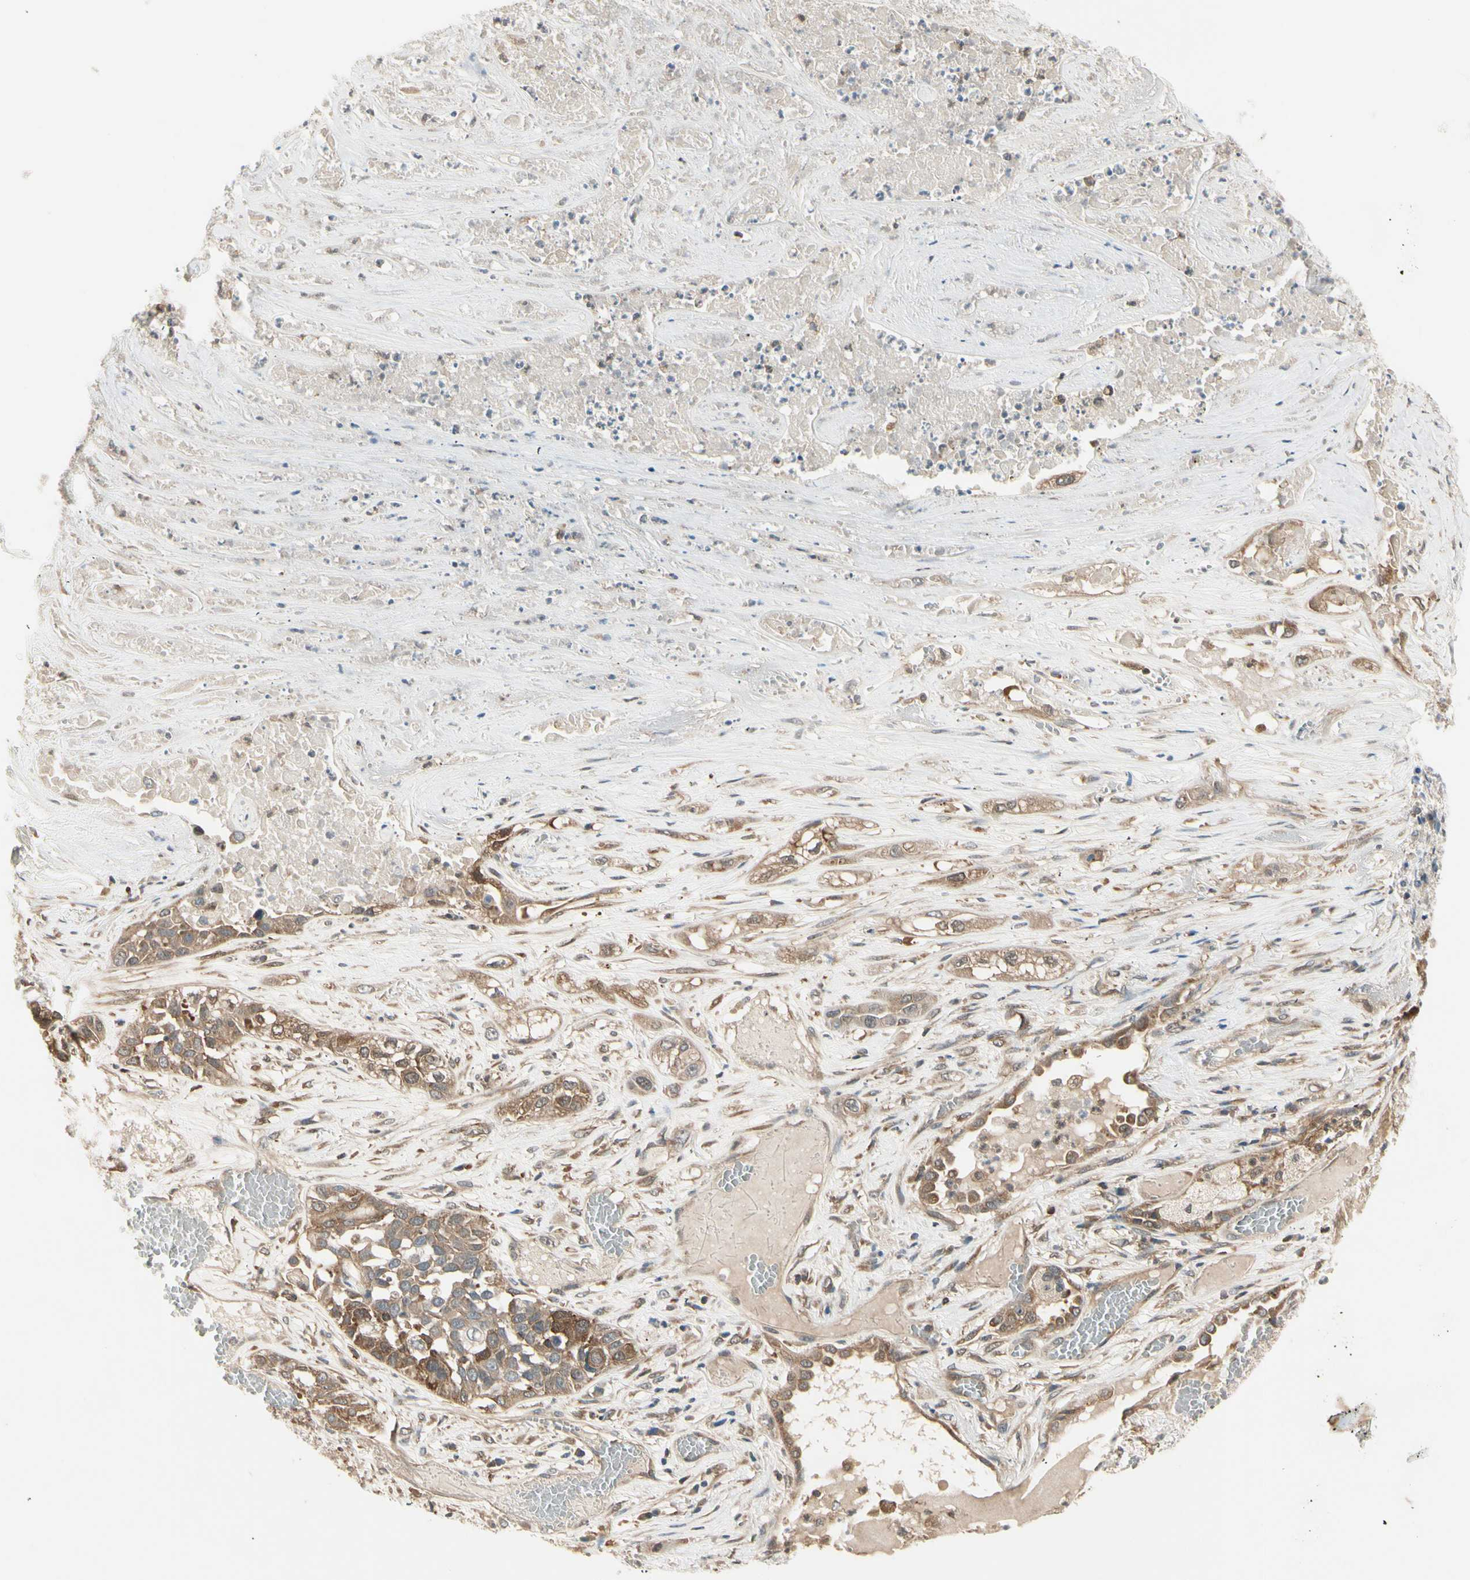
{"staining": {"intensity": "moderate", "quantity": ">75%", "location": "cytoplasmic/membranous"}, "tissue": "lung cancer", "cell_type": "Tumor cells", "image_type": "cancer", "snomed": [{"axis": "morphology", "description": "Squamous cell carcinoma, NOS"}, {"axis": "topography", "description": "Lung"}], "caption": "A micrograph showing moderate cytoplasmic/membranous positivity in approximately >75% of tumor cells in lung cancer, as visualized by brown immunohistochemical staining.", "gene": "OXSR1", "patient": {"sex": "male", "age": 71}}